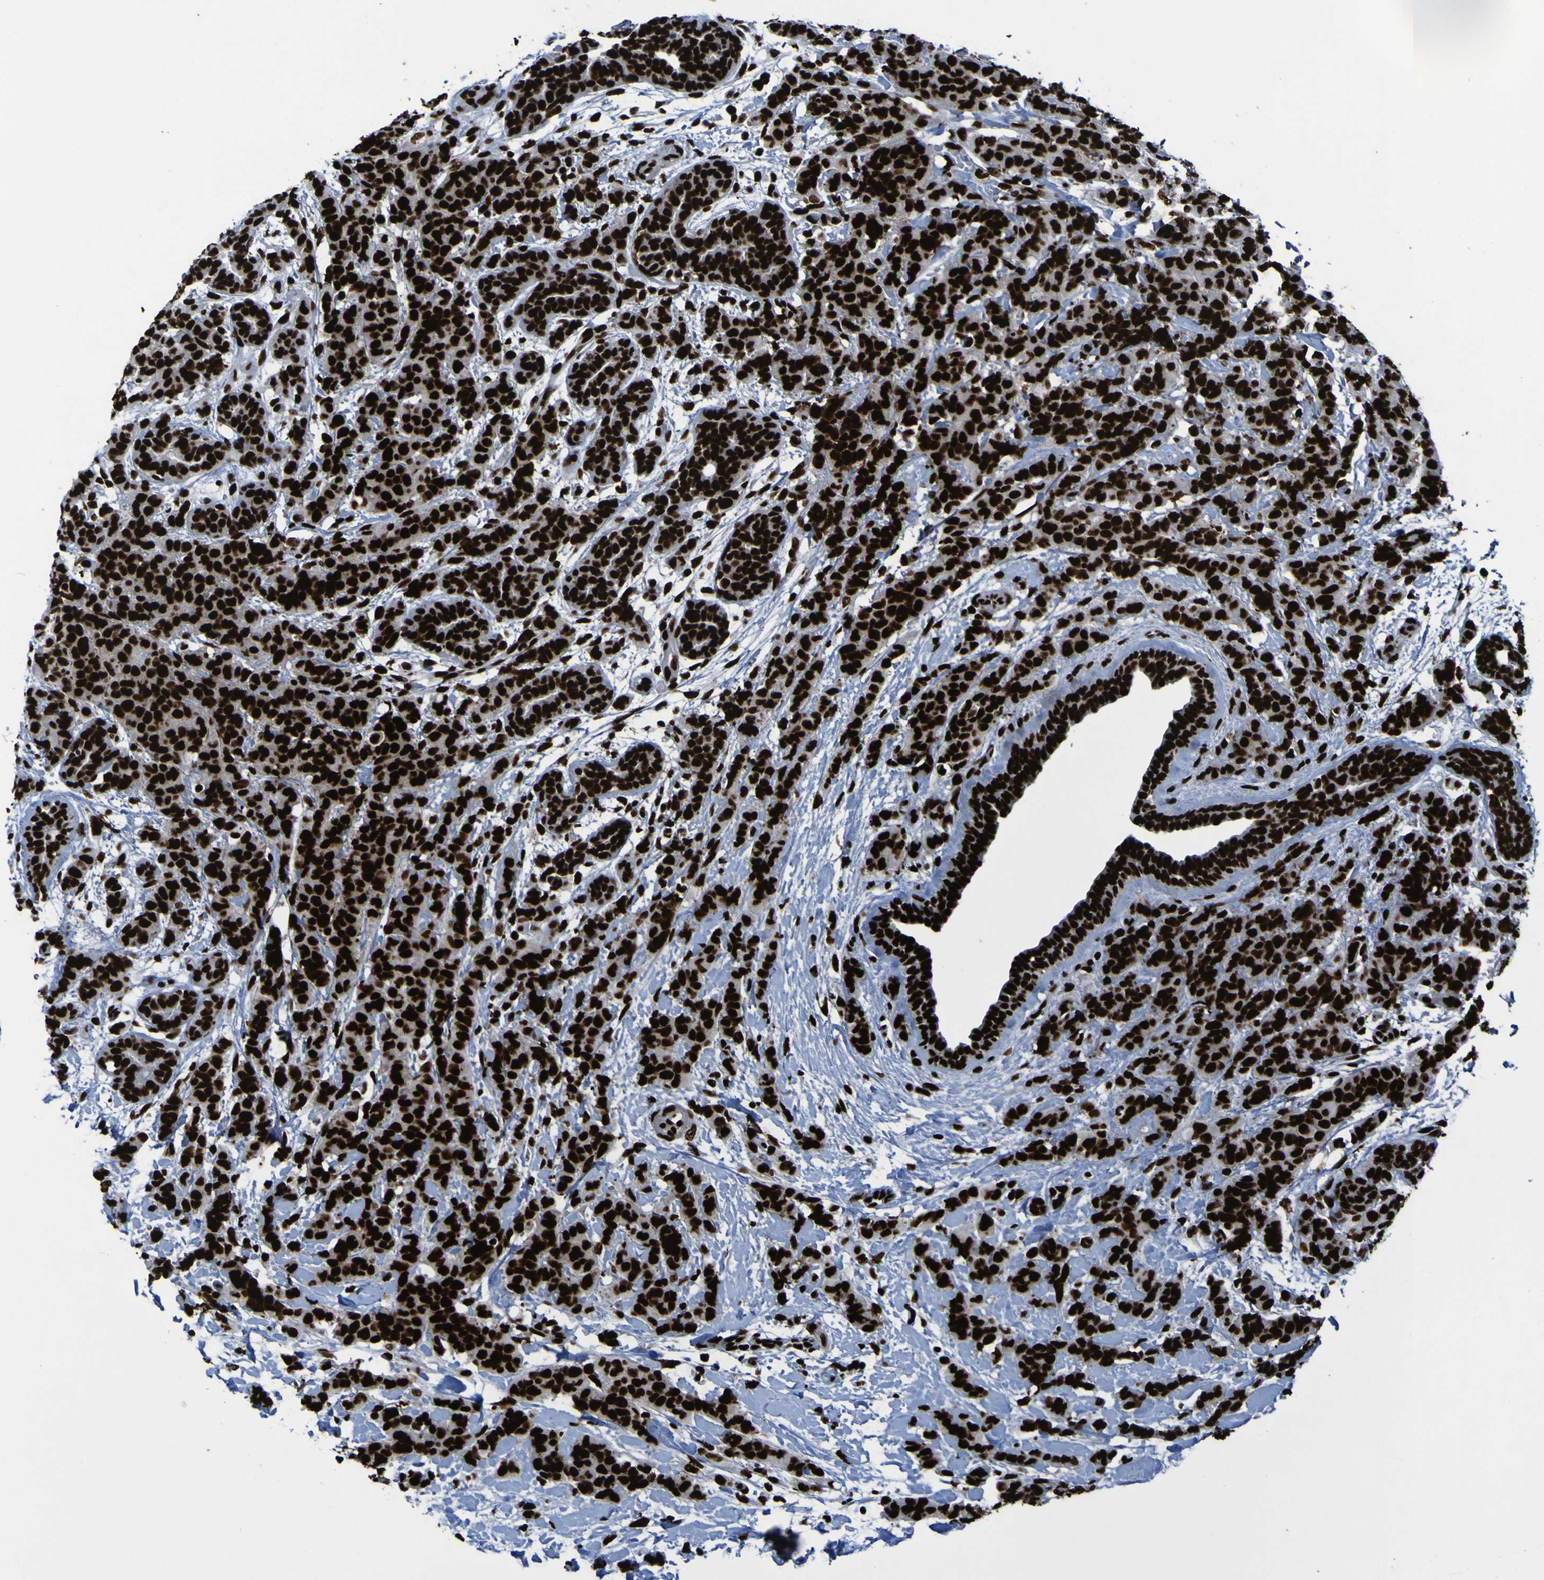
{"staining": {"intensity": "strong", "quantity": ">75%", "location": "nuclear"}, "tissue": "breast cancer", "cell_type": "Tumor cells", "image_type": "cancer", "snomed": [{"axis": "morphology", "description": "Normal tissue, NOS"}, {"axis": "morphology", "description": "Duct carcinoma"}, {"axis": "topography", "description": "Breast"}], "caption": "Protein staining of breast invasive ductal carcinoma tissue exhibits strong nuclear positivity in approximately >75% of tumor cells.", "gene": "NPM1", "patient": {"sex": "female", "age": 40}}